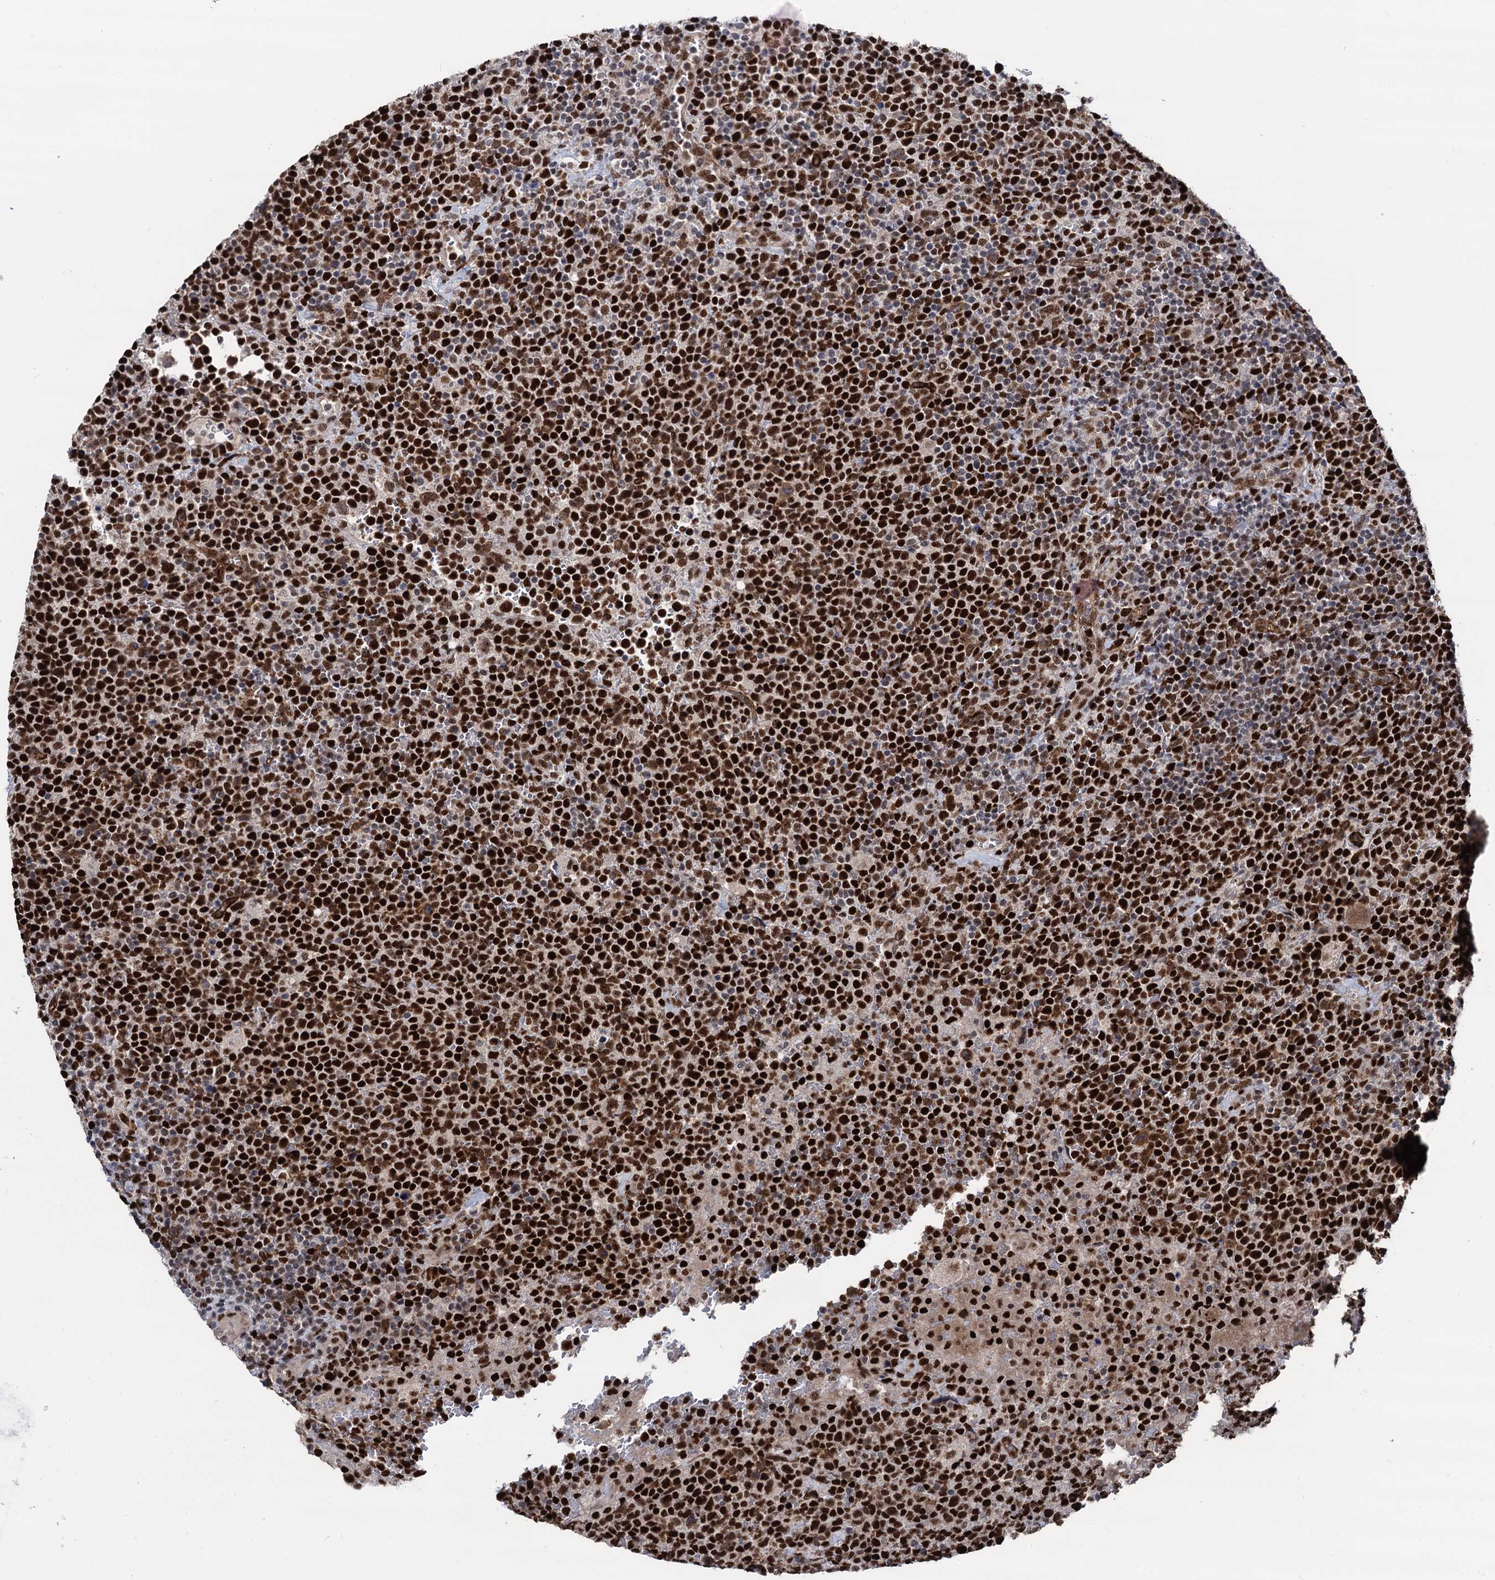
{"staining": {"intensity": "strong", "quantity": ">75%", "location": "nuclear"}, "tissue": "lymphoma", "cell_type": "Tumor cells", "image_type": "cancer", "snomed": [{"axis": "morphology", "description": "Malignant lymphoma, non-Hodgkin's type, High grade"}, {"axis": "topography", "description": "Lymph node"}], "caption": "High-grade malignant lymphoma, non-Hodgkin's type stained for a protein shows strong nuclear positivity in tumor cells. (DAB (3,3'-diaminobenzidine) IHC with brightfield microscopy, high magnification).", "gene": "GALNT11", "patient": {"sex": "male", "age": 61}}